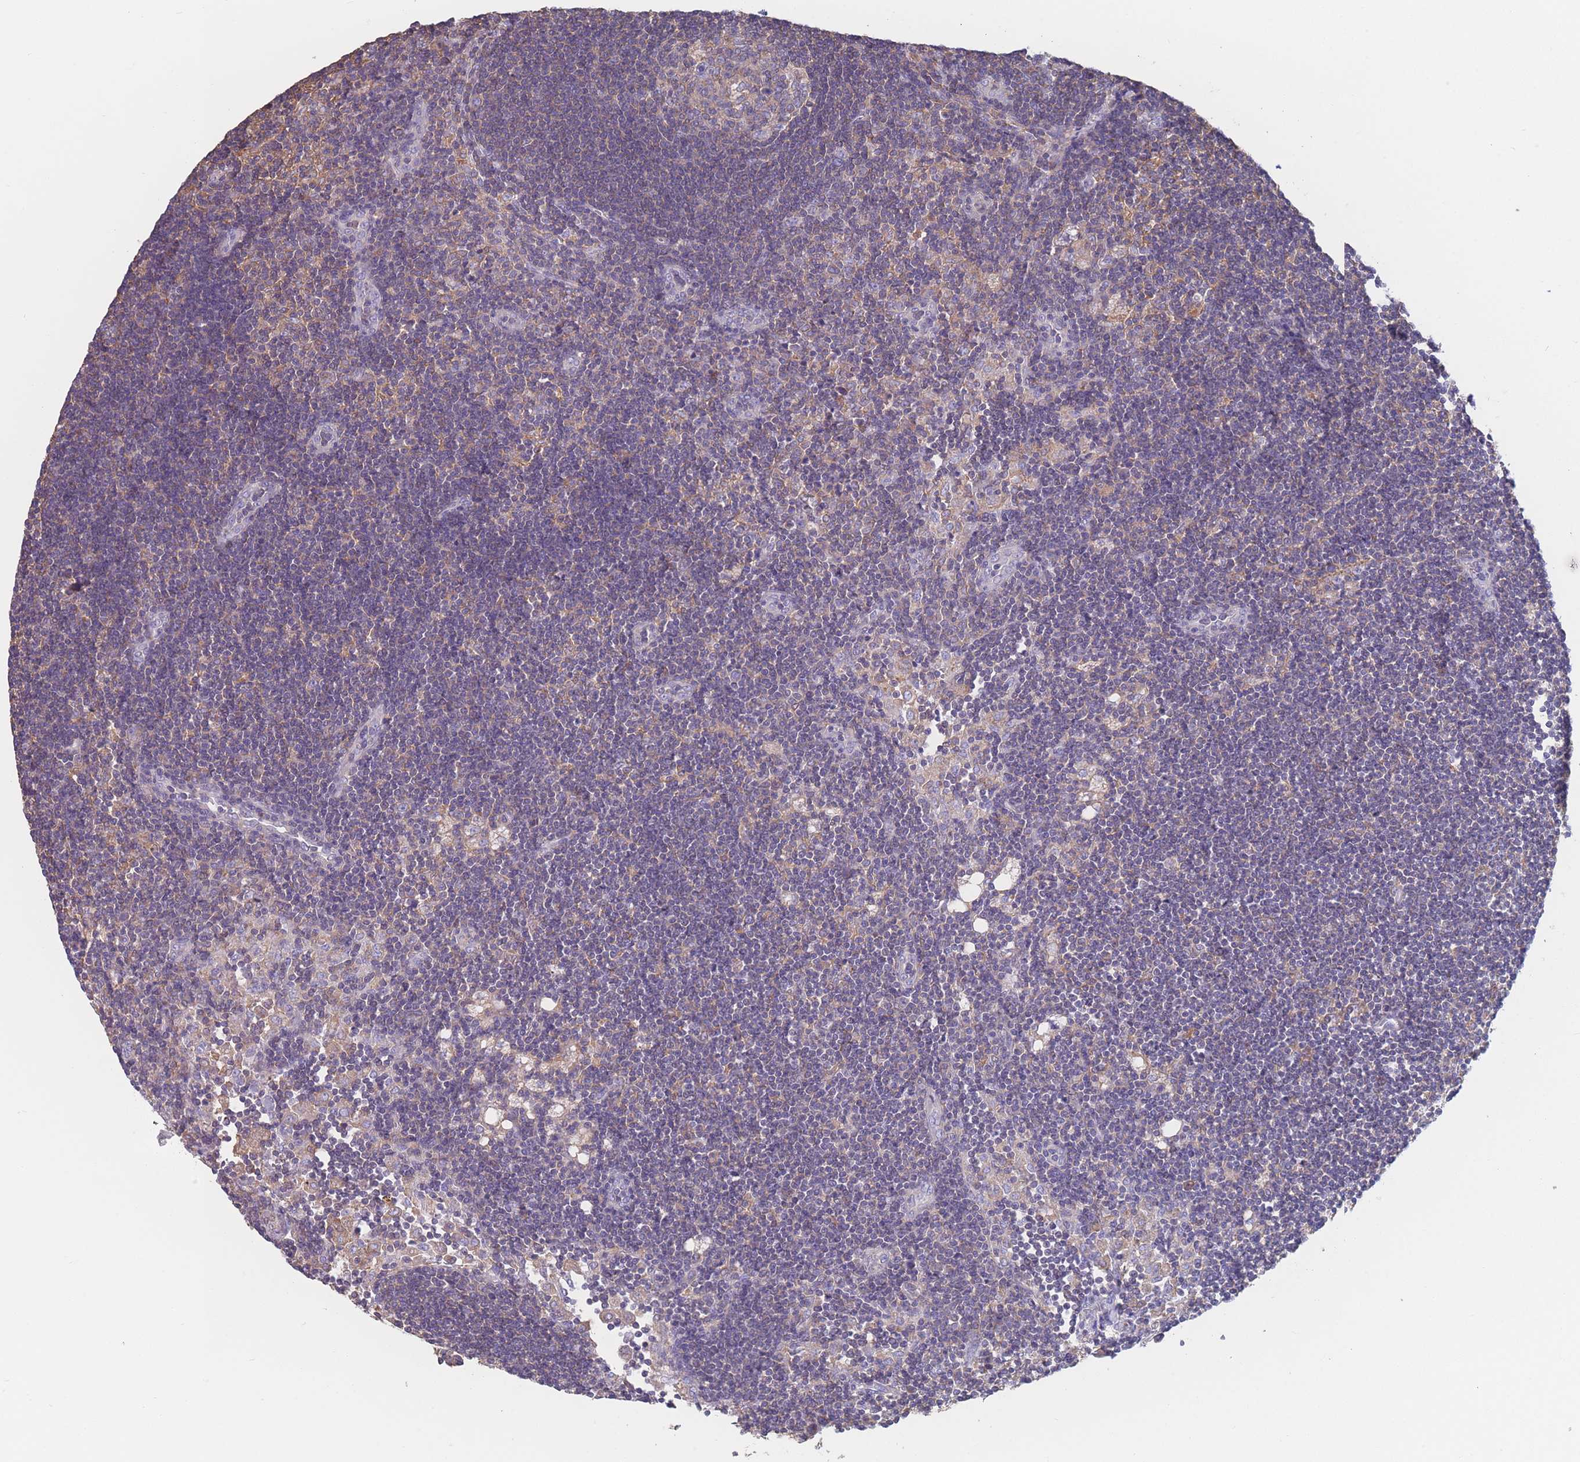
{"staining": {"intensity": "weak", "quantity": "<25%", "location": "cytoplasmic/membranous"}, "tissue": "lymph node", "cell_type": "Germinal center cells", "image_type": "normal", "snomed": [{"axis": "morphology", "description": "Normal tissue, NOS"}, {"axis": "topography", "description": "Lymph node"}], "caption": "Immunohistochemistry (IHC) histopathology image of unremarkable lymph node: human lymph node stained with DAB (3,3'-diaminobenzidine) displays no significant protein staining in germinal center cells.", "gene": "ADH1A", "patient": {"sex": "male", "age": 24}}